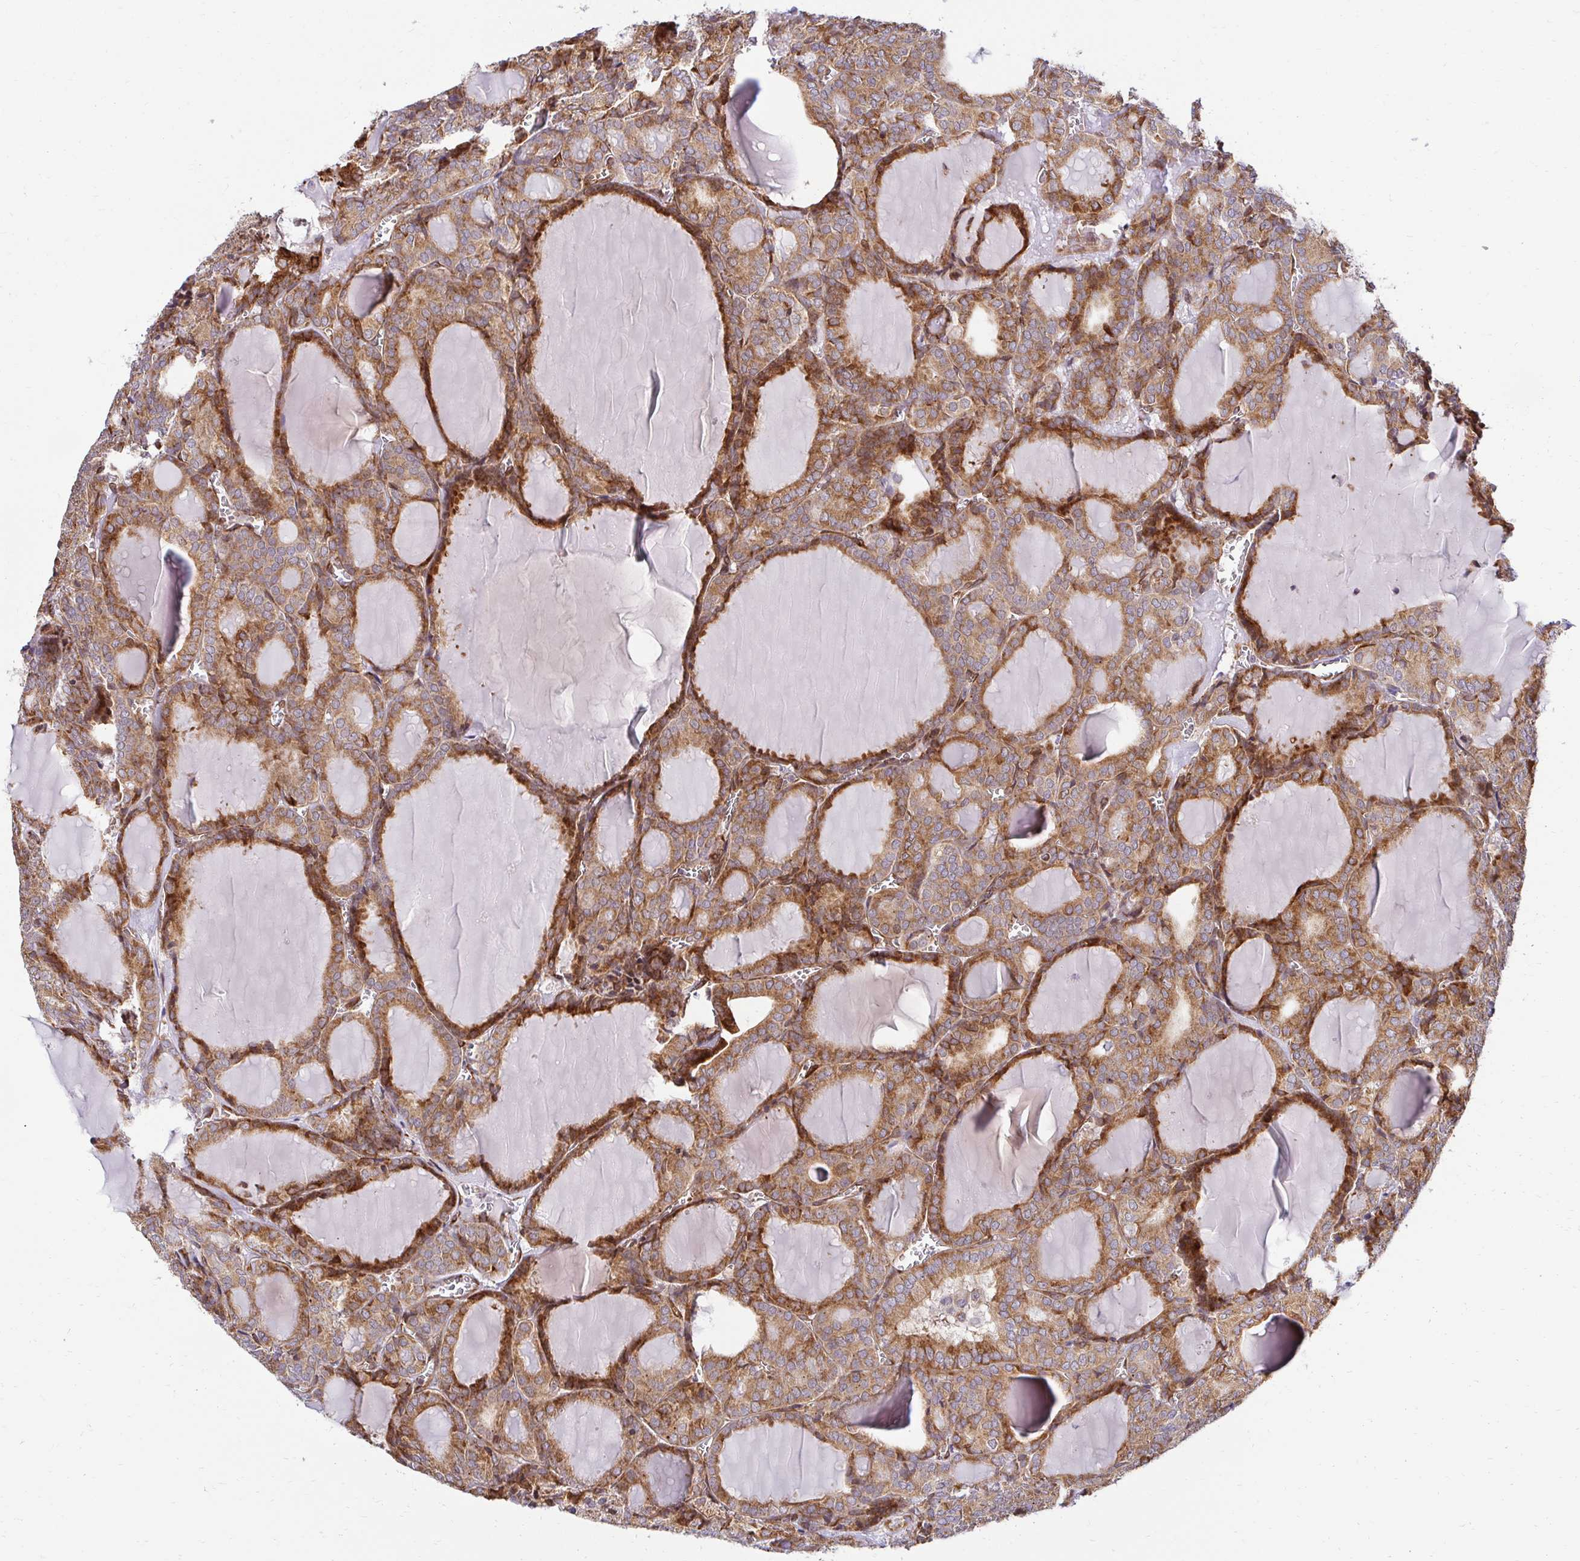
{"staining": {"intensity": "moderate", "quantity": ">75%", "location": "cytoplasmic/membranous"}, "tissue": "thyroid cancer", "cell_type": "Tumor cells", "image_type": "cancer", "snomed": [{"axis": "morphology", "description": "Follicular adenoma carcinoma, NOS"}, {"axis": "topography", "description": "Thyroid gland"}], "caption": "DAB (3,3'-diaminobenzidine) immunohistochemical staining of follicular adenoma carcinoma (thyroid) demonstrates moderate cytoplasmic/membranous protein positivity in approximately >75% of tumor cells. The staining is performed using DAB (3,3'-diaminobenzidine) brown chromogen to label protein expression. The nuclei are counter-stained blue using hematoxylin.", "gene": "HPS1", "patient": {"sex": "male", "age": 74}}